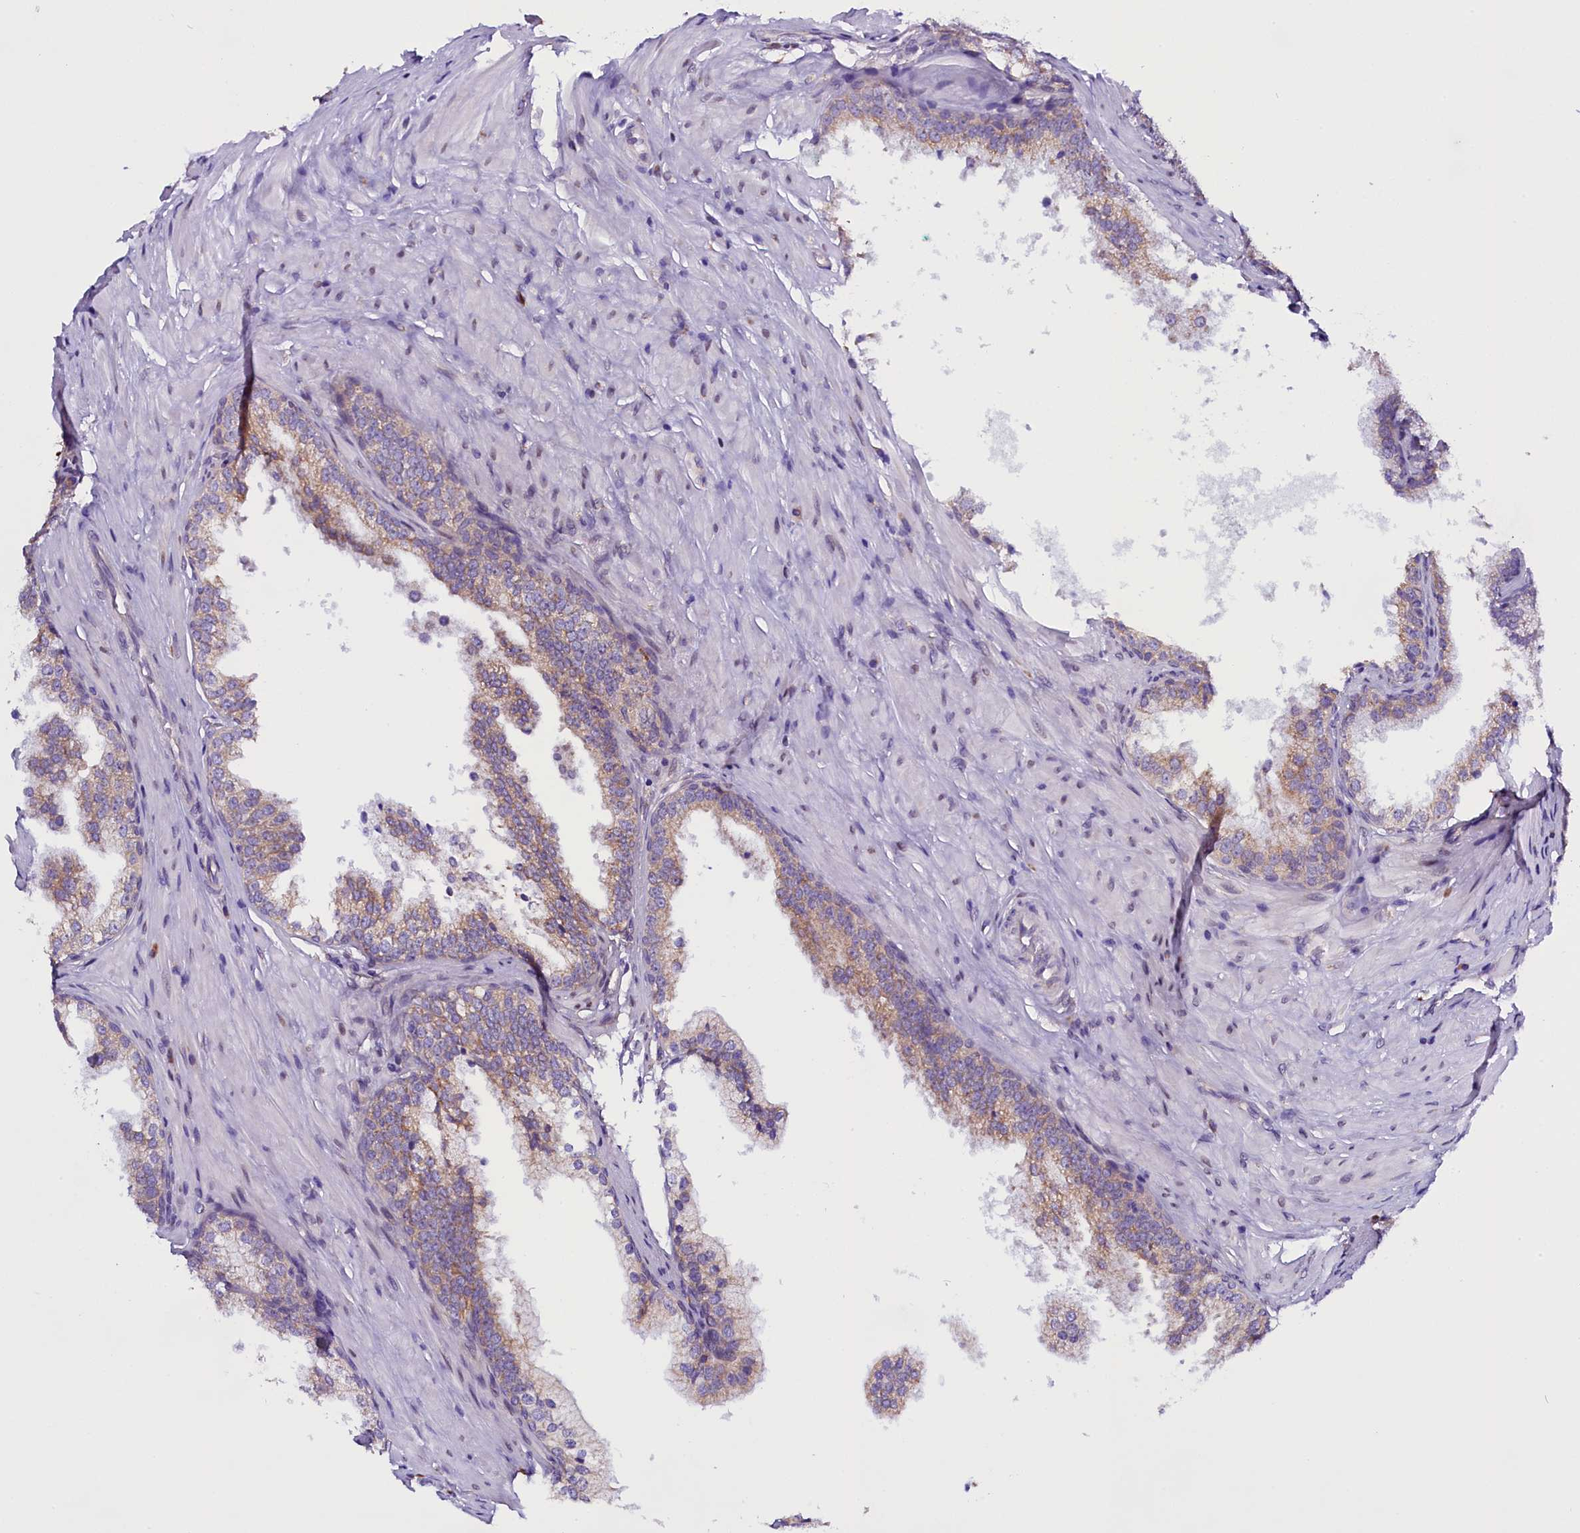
{"staining": {"intensity": "weak", "quantity": "25%-75%", "location": "cytoplasmic/membranous"}, "tissue": "prostate", "cell_type": "Glandular cells", "image_type": "normal", "snomed": [{"axis": "morphology", "description": "Normal tissue, NOS"}, {"axis": "topography", "description": "Prostate"}], "caption": "DAB immunohistochemical staining of normal prostate exhibits weak cytoplasmic/membranous protein staining in about 25%-75% of glandular cells. The protein of interest is stained brown, and the nuclei are stained in blue (DAB (3,3'-diaminobenzidine) IHC with brightfield microscopy, high magnification).", "gene": "UACA", "patient": {"sex": "male", "age": 60}}